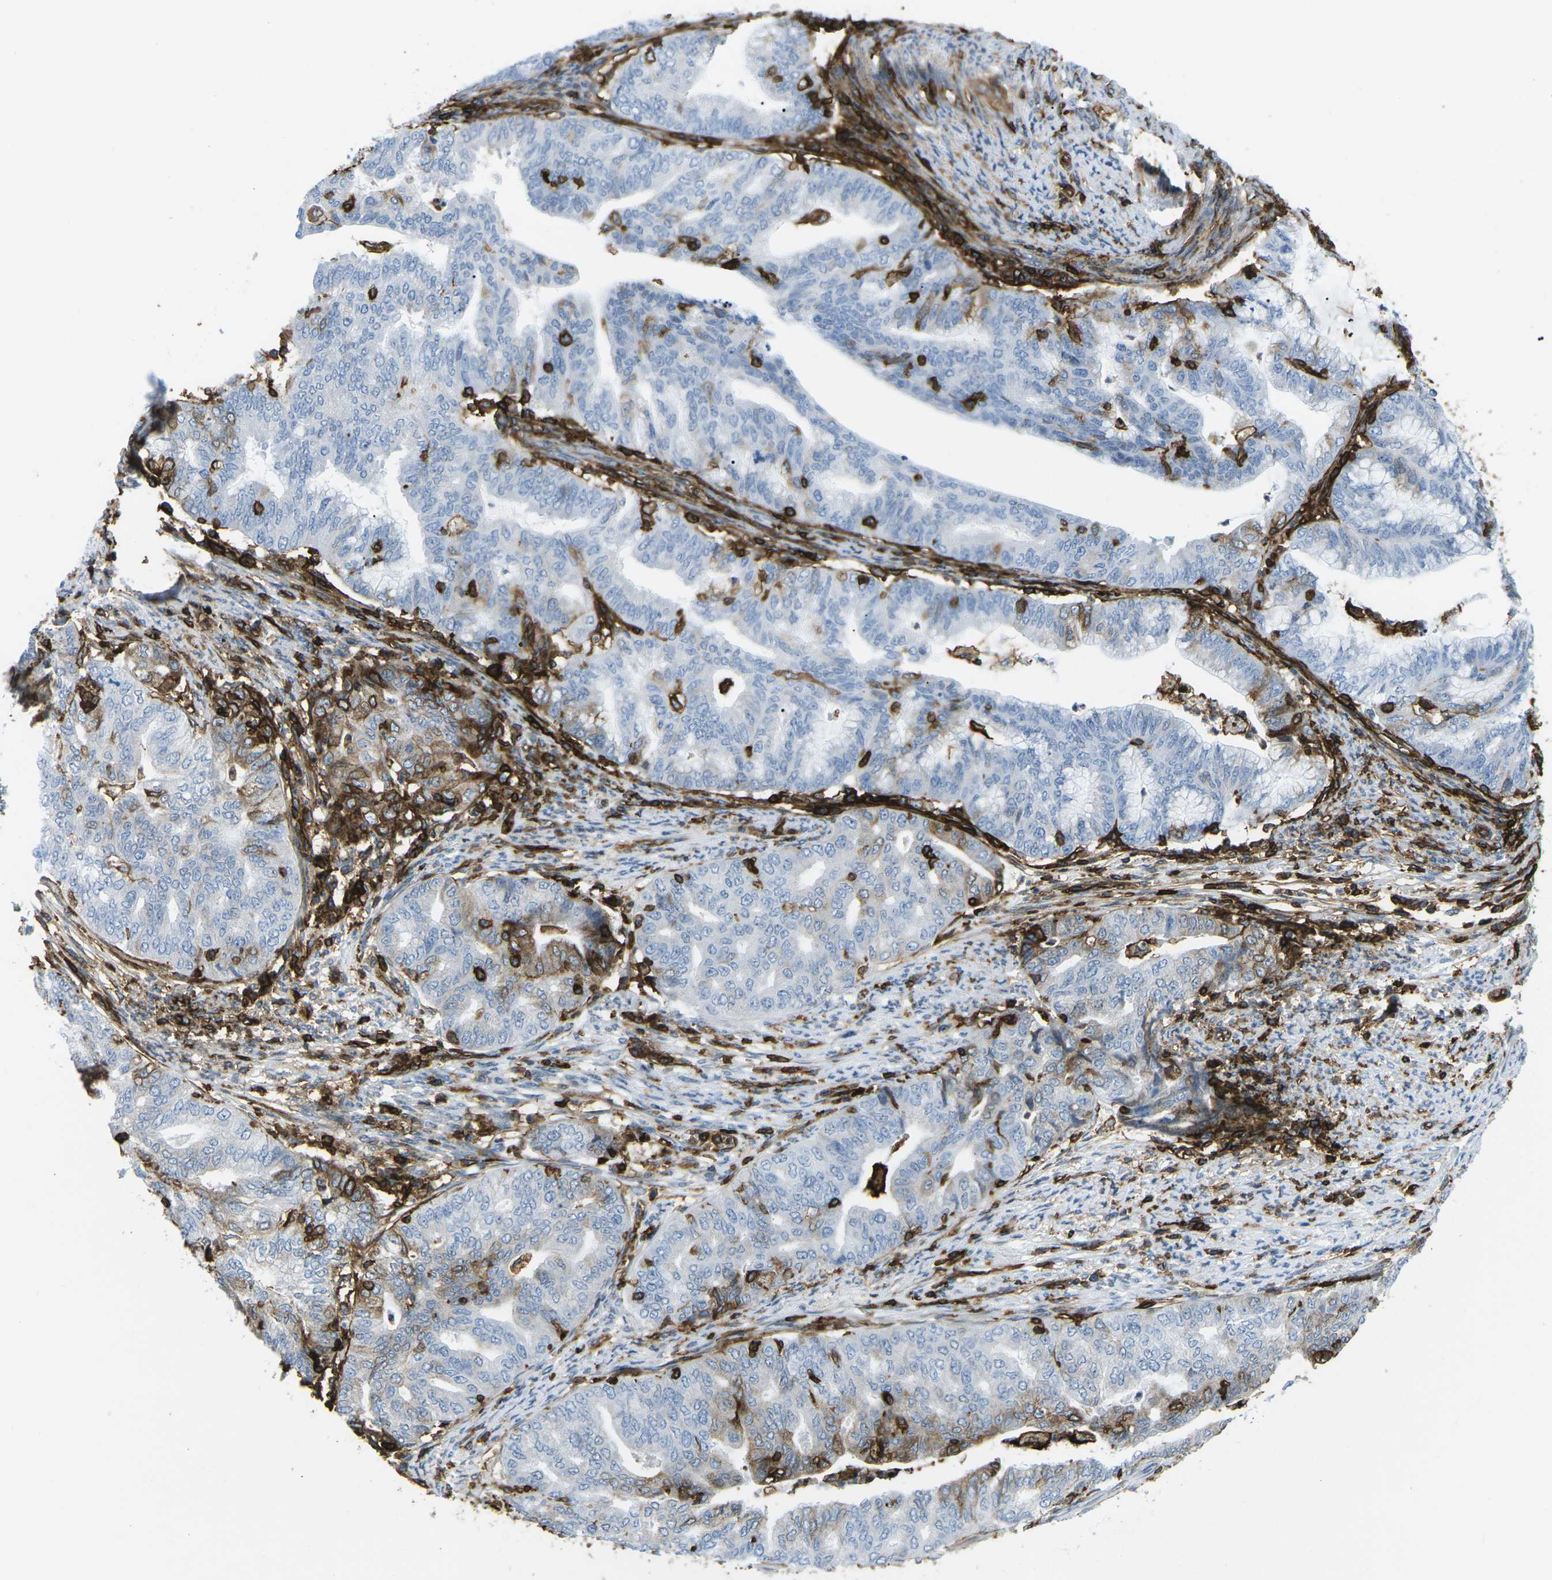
{"staining": {"intensity": "negative", "quantity": "none", "location": "none"}, "tissue": "endometrial cancer", "cell_type": "Tumor cells", "image_type": "cancer", "snomed": [{"axis": "morphology", "description": "Adenocarcinoma, NOS"}, {"axis": "topography", "description": "Endometrium"}], "caption": "Micrograph shows no significant protein staining in tumor cells of endometrial adenocarcinoma. (DAB immunohistochemistry (IHC) with hematoxylin counter stain).", "gene": "HLA-B", "patient": {"sex": "female", "age": 79}}